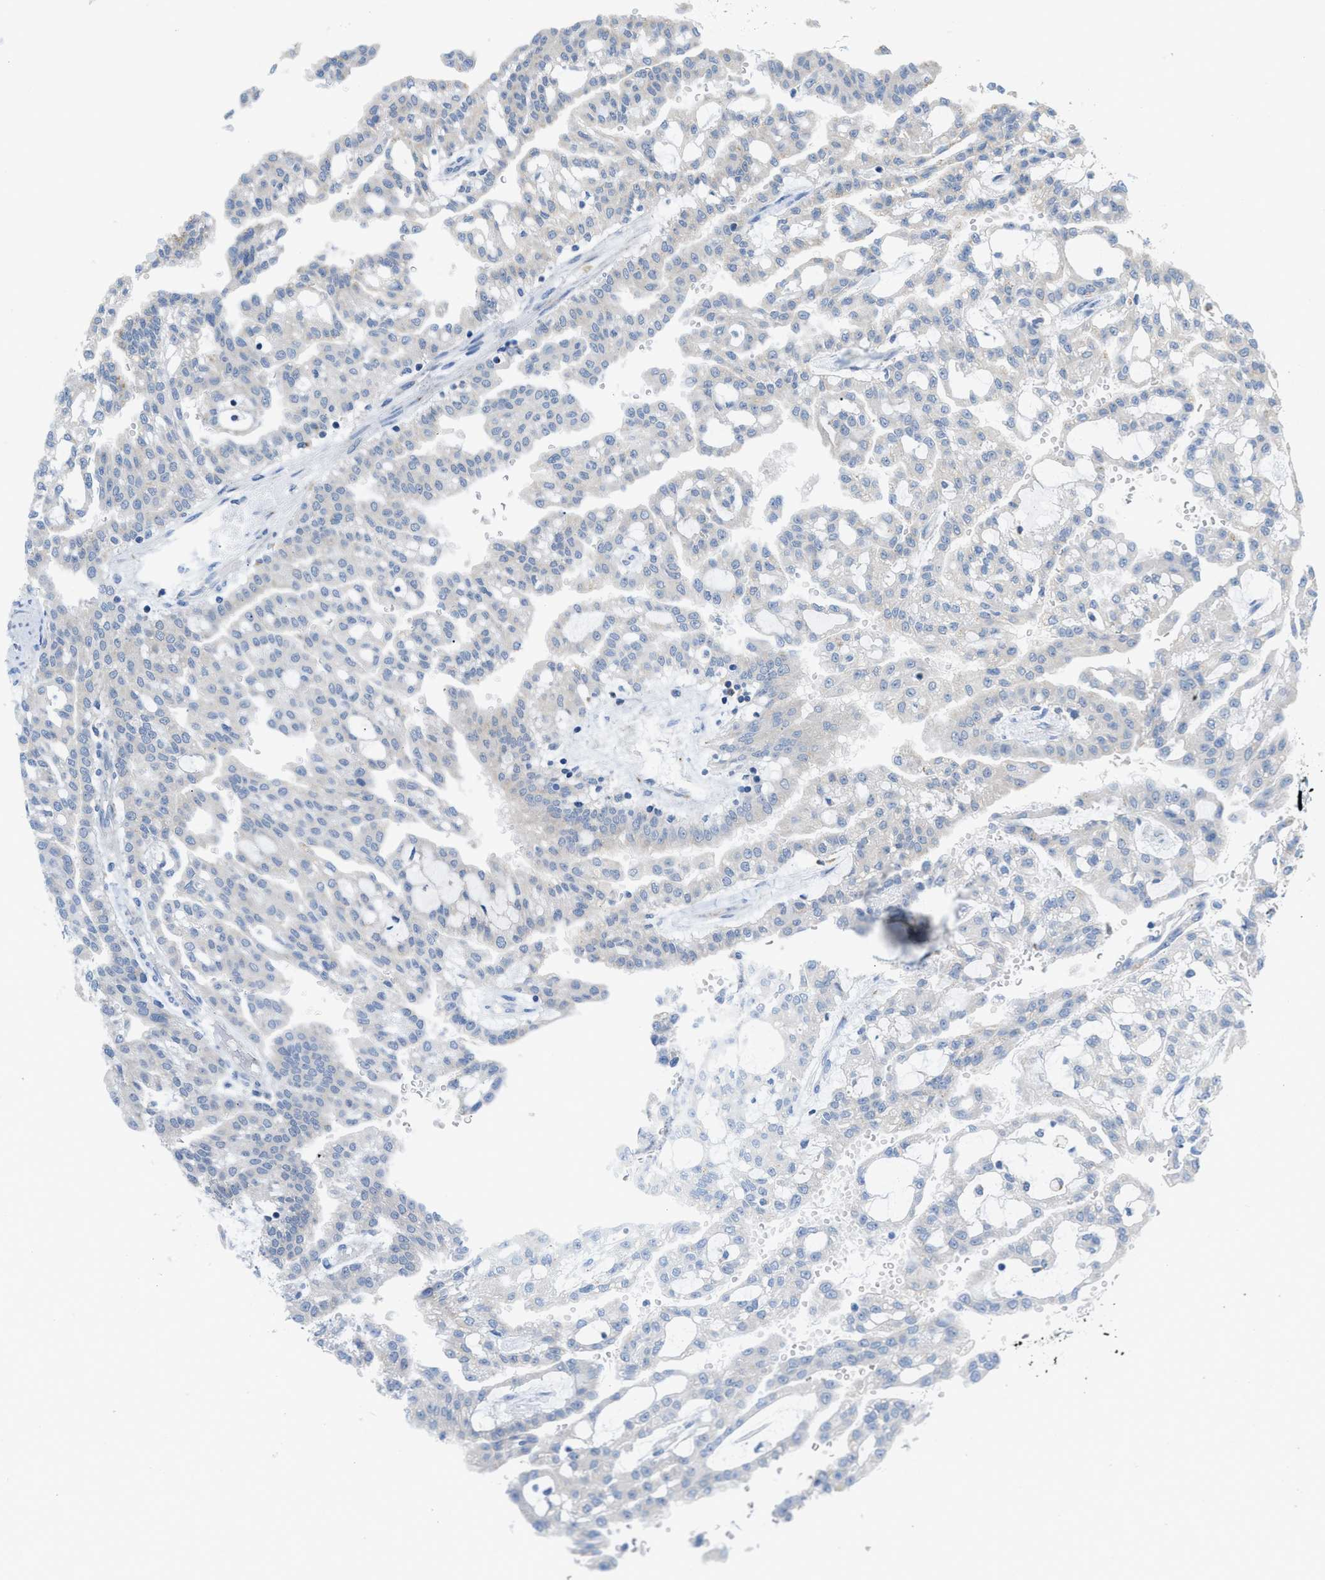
{"staining": {"intensity": "negative", "quantity": "none", "location": "none"}, "tissue": "renal cancer", "cell_type": "Tumor cells", "image_type": "cancer", "snomed": [{"axis": "morphology", "description": "Adenocarcinoma, NOS"}, {"axis": "topography", "description": "Kidney"}], "caption": "Histopathology image shows no protein staining in tumor cells of renal cancer (adenocarcinoma) tissue.", "gene": "RBBP9", "patient": {"sex": "male", "age": 63}}